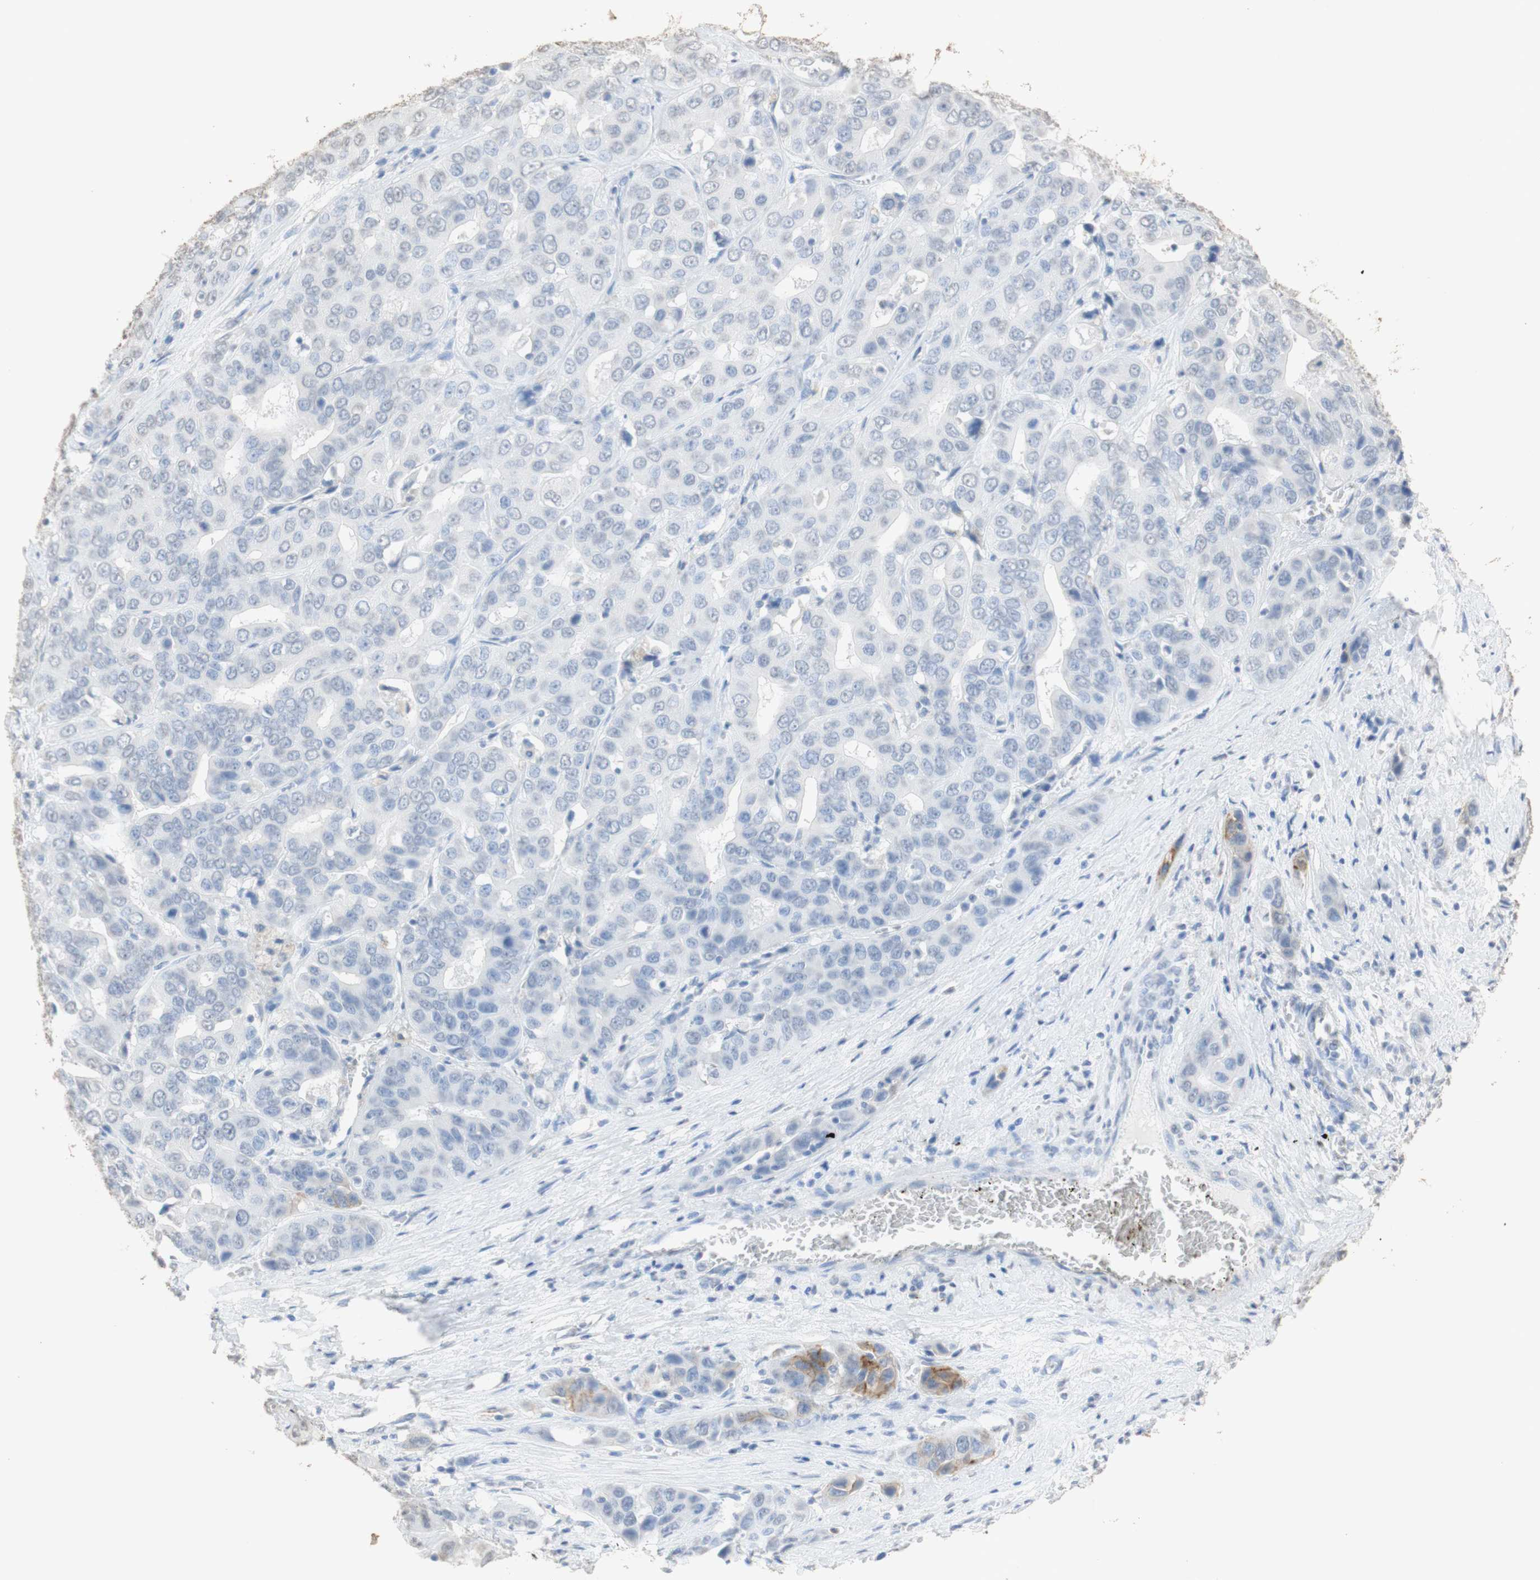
{"staining": {"intensity": "negative", "quantity": "none", "location": "none"}, "tissue": "liver cancer", "cell_type": "Tumor cells", "image_type": "cancer", "snomed": [{"axis": "morphology", "description": "Cholangiocarcinoma"}, {"axis": "topography", "description": "Liver"}], "caption": "High magnification brightfield microscopy of liver cholangiocarcinoma stained with DAB (3,3'-diaminobenzidine) (brown) and counterstained with hematoxylin (blue): tumor cells show no significant expression.", "gene": "L1CAM", "patient": {"sex": "female", "age": 52}}